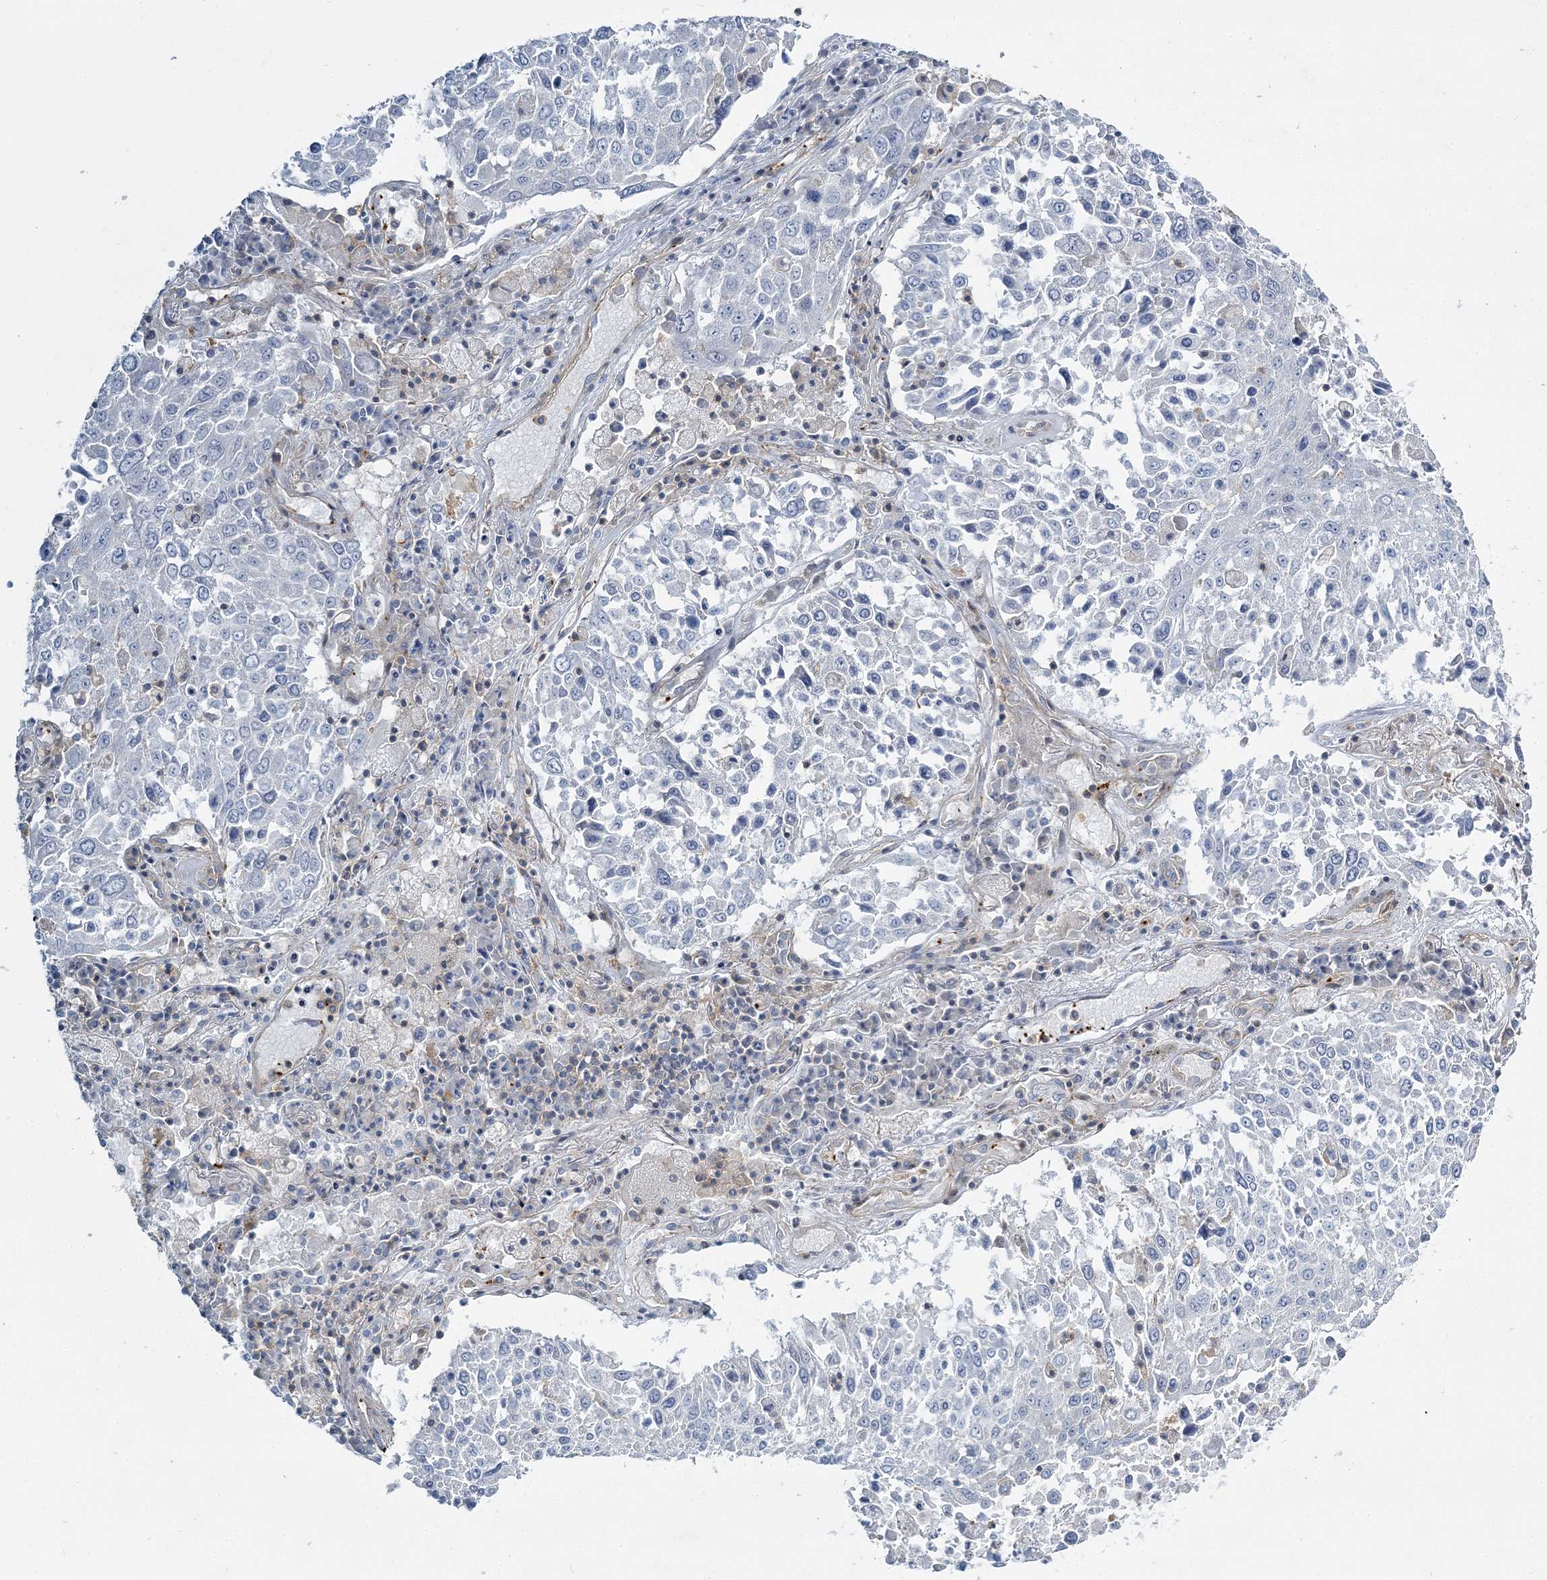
{"staining": {"intensity": "negative", "quantity": "none", "location": "none"}, "tissue": "lung cancer", "cell_type": "Tumor cells", "image_type": "cancer", "snomed": [{"axis": "morphology", "description": "Squamous cell carcinoma, NOS"}, {"axis": "topography", "description": "Lung"}], "caption": "Lung cancer was stained to show a protein in brown. There is no significant staining in tumor cells.", "gene": "CUEDC2", "patient": {"sex": "male", "age": 65}}